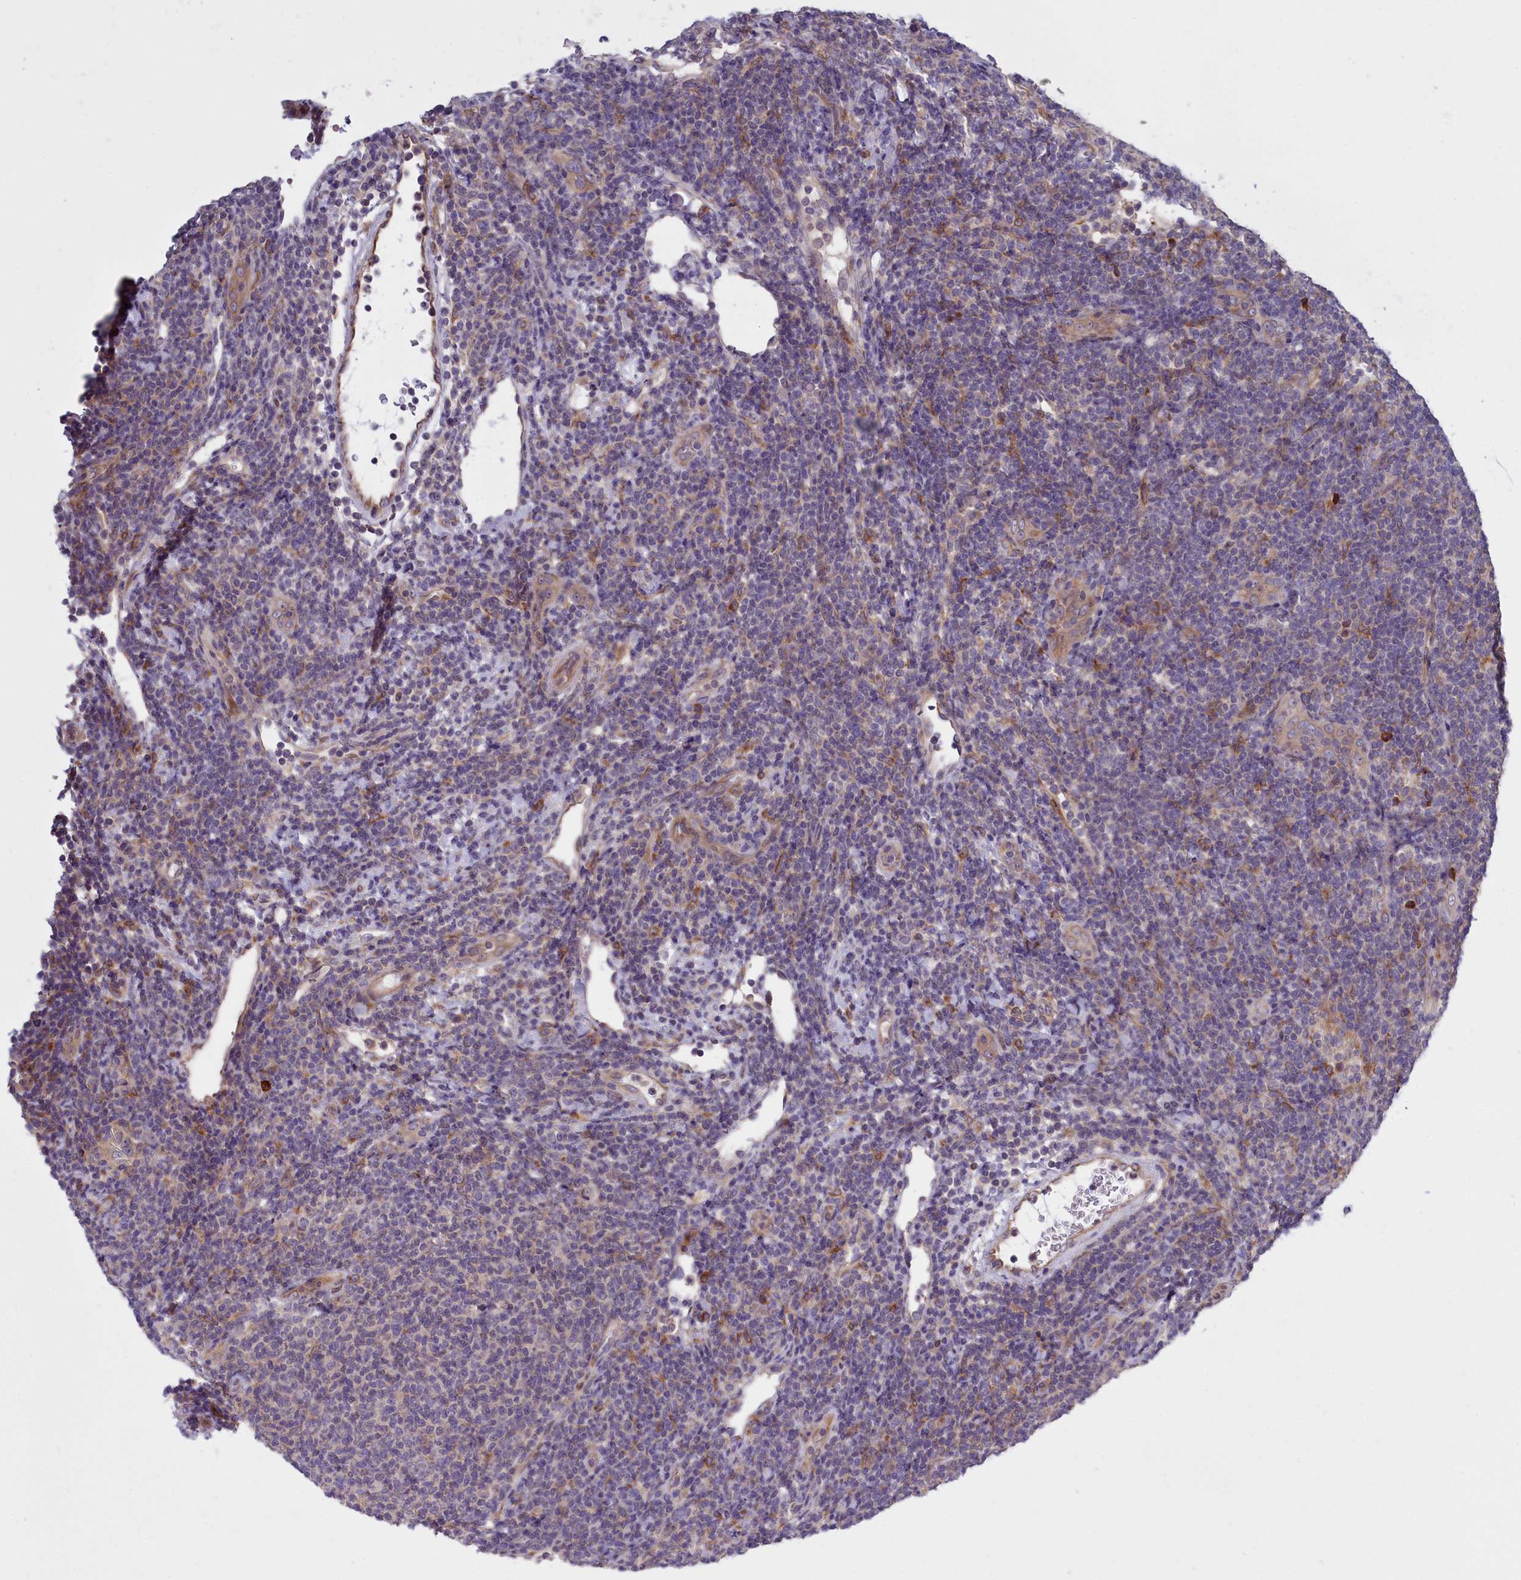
{"staining": {"intensity": "negative", "quantity": "none", "location": "none"}, "tissue": "lymphoma", "cell_type": "Tumor cells", "image_type": "cancer", "snomed": [{"axis": "morphology", "description": "Malignant lymphoma, non-Hodgkin's type, Low grade"}, {"axis": "topography", "description": "Lymph node"}], "caption": "This is a histopathology image of immunohistochemistry (IHC) staining of low-grade malignant lymphoma, non-Hodgkin's type, which shows no staining in tumor cells.", "gene": "RAPGEF4", "patient": {"sex": "male", "age": 66}}